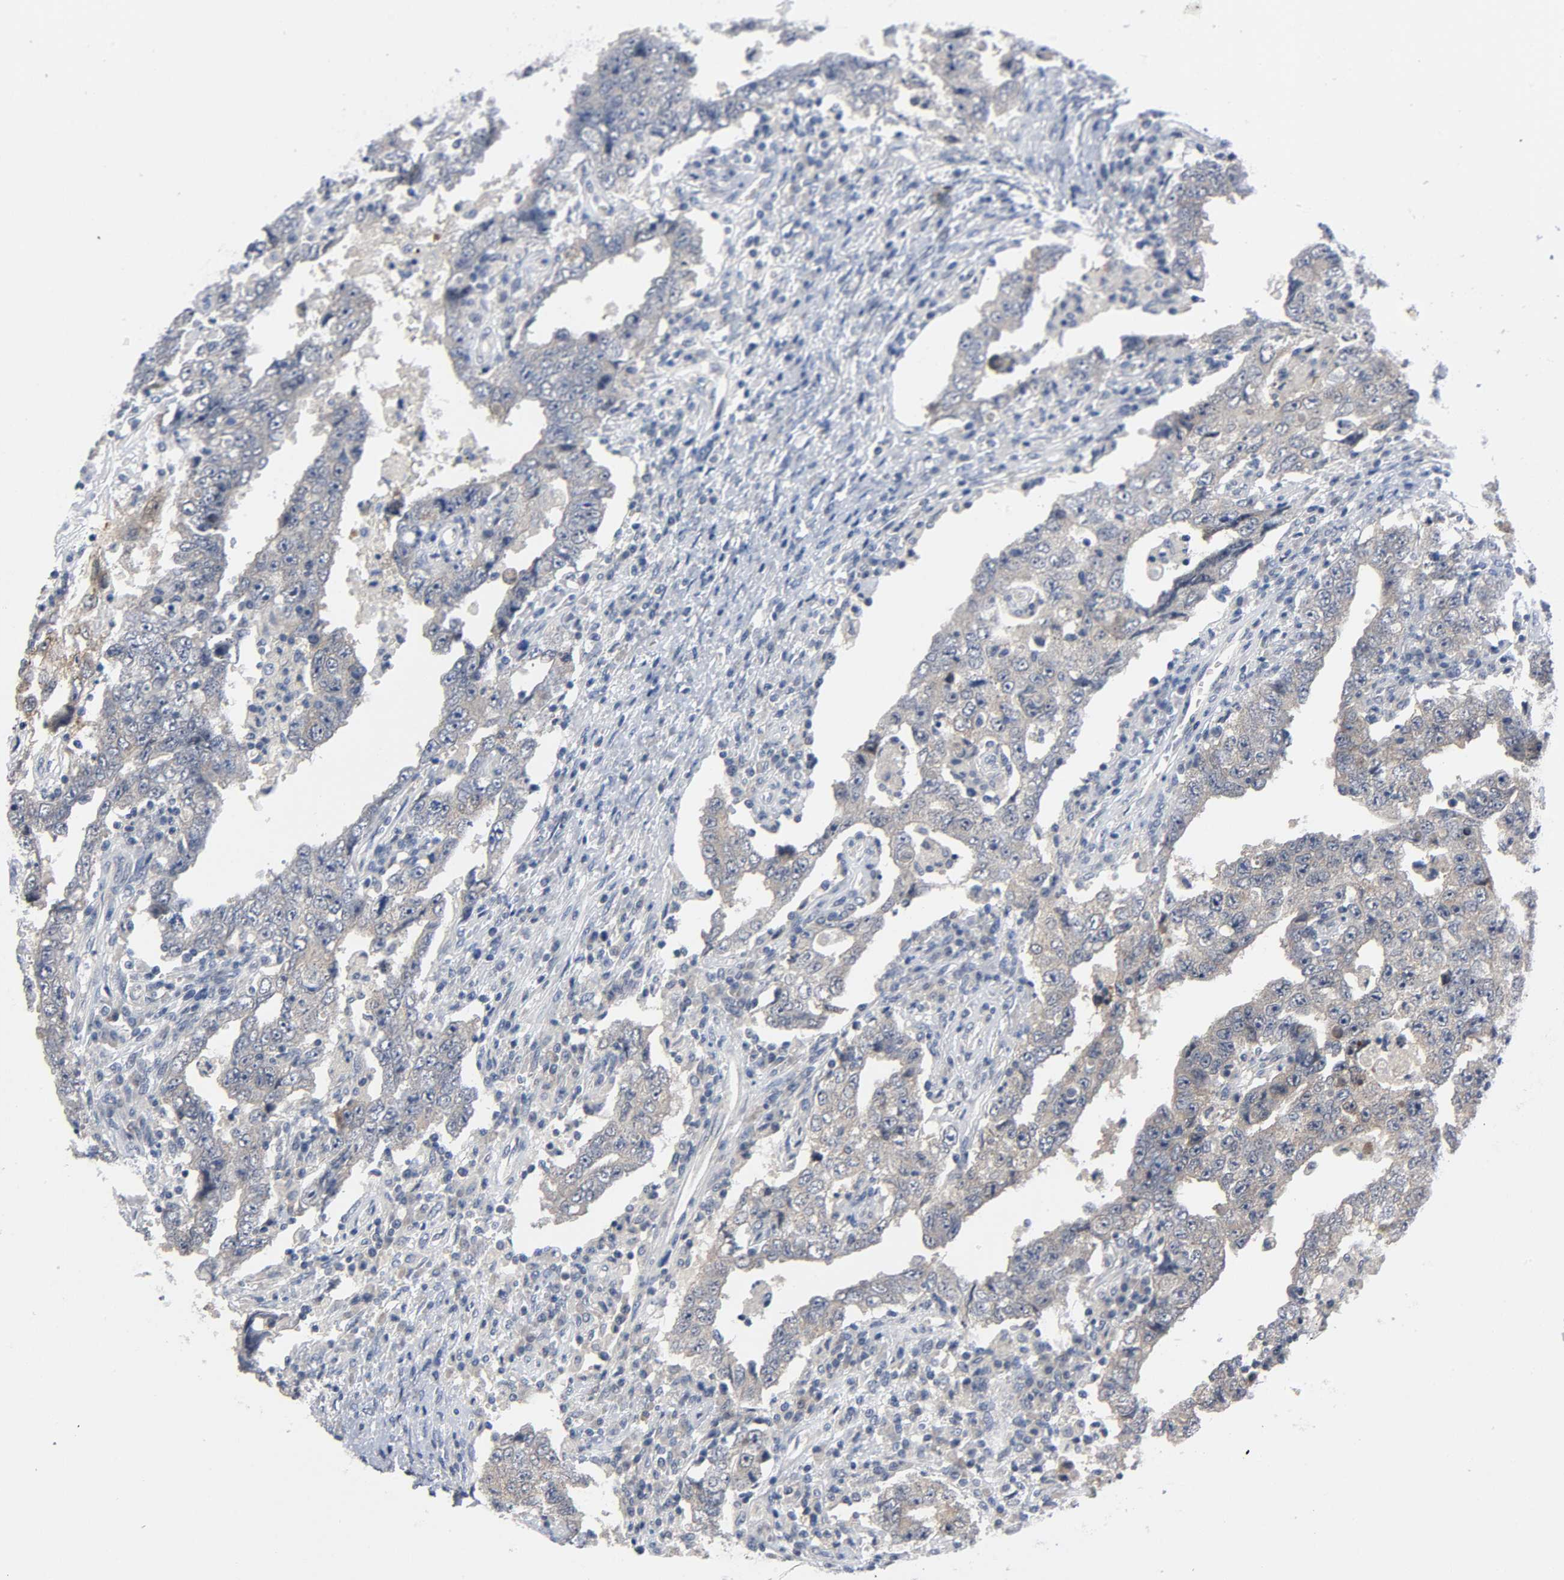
{"staining": {"intensity": "weak", "quantity": ">75%", "location": "cytoplasmic/membranous"}, "tissue": "testis cancer", "cell_type": "Tumor cells", "image_type": "cancer", "snomed": [{"axis": "morphology", "description": "Carcinoma, Embryonal, NOS"}, {"axis": "topography", "description": "Testis"}], "caption": "Human testis cancer stained with a brown dye exhibits weak cytoplasmic/membranous positive staining in approximately >75% of tumor cells.", "gene": "MAPK8", "patient": {"sex": "male", "age": 26}}